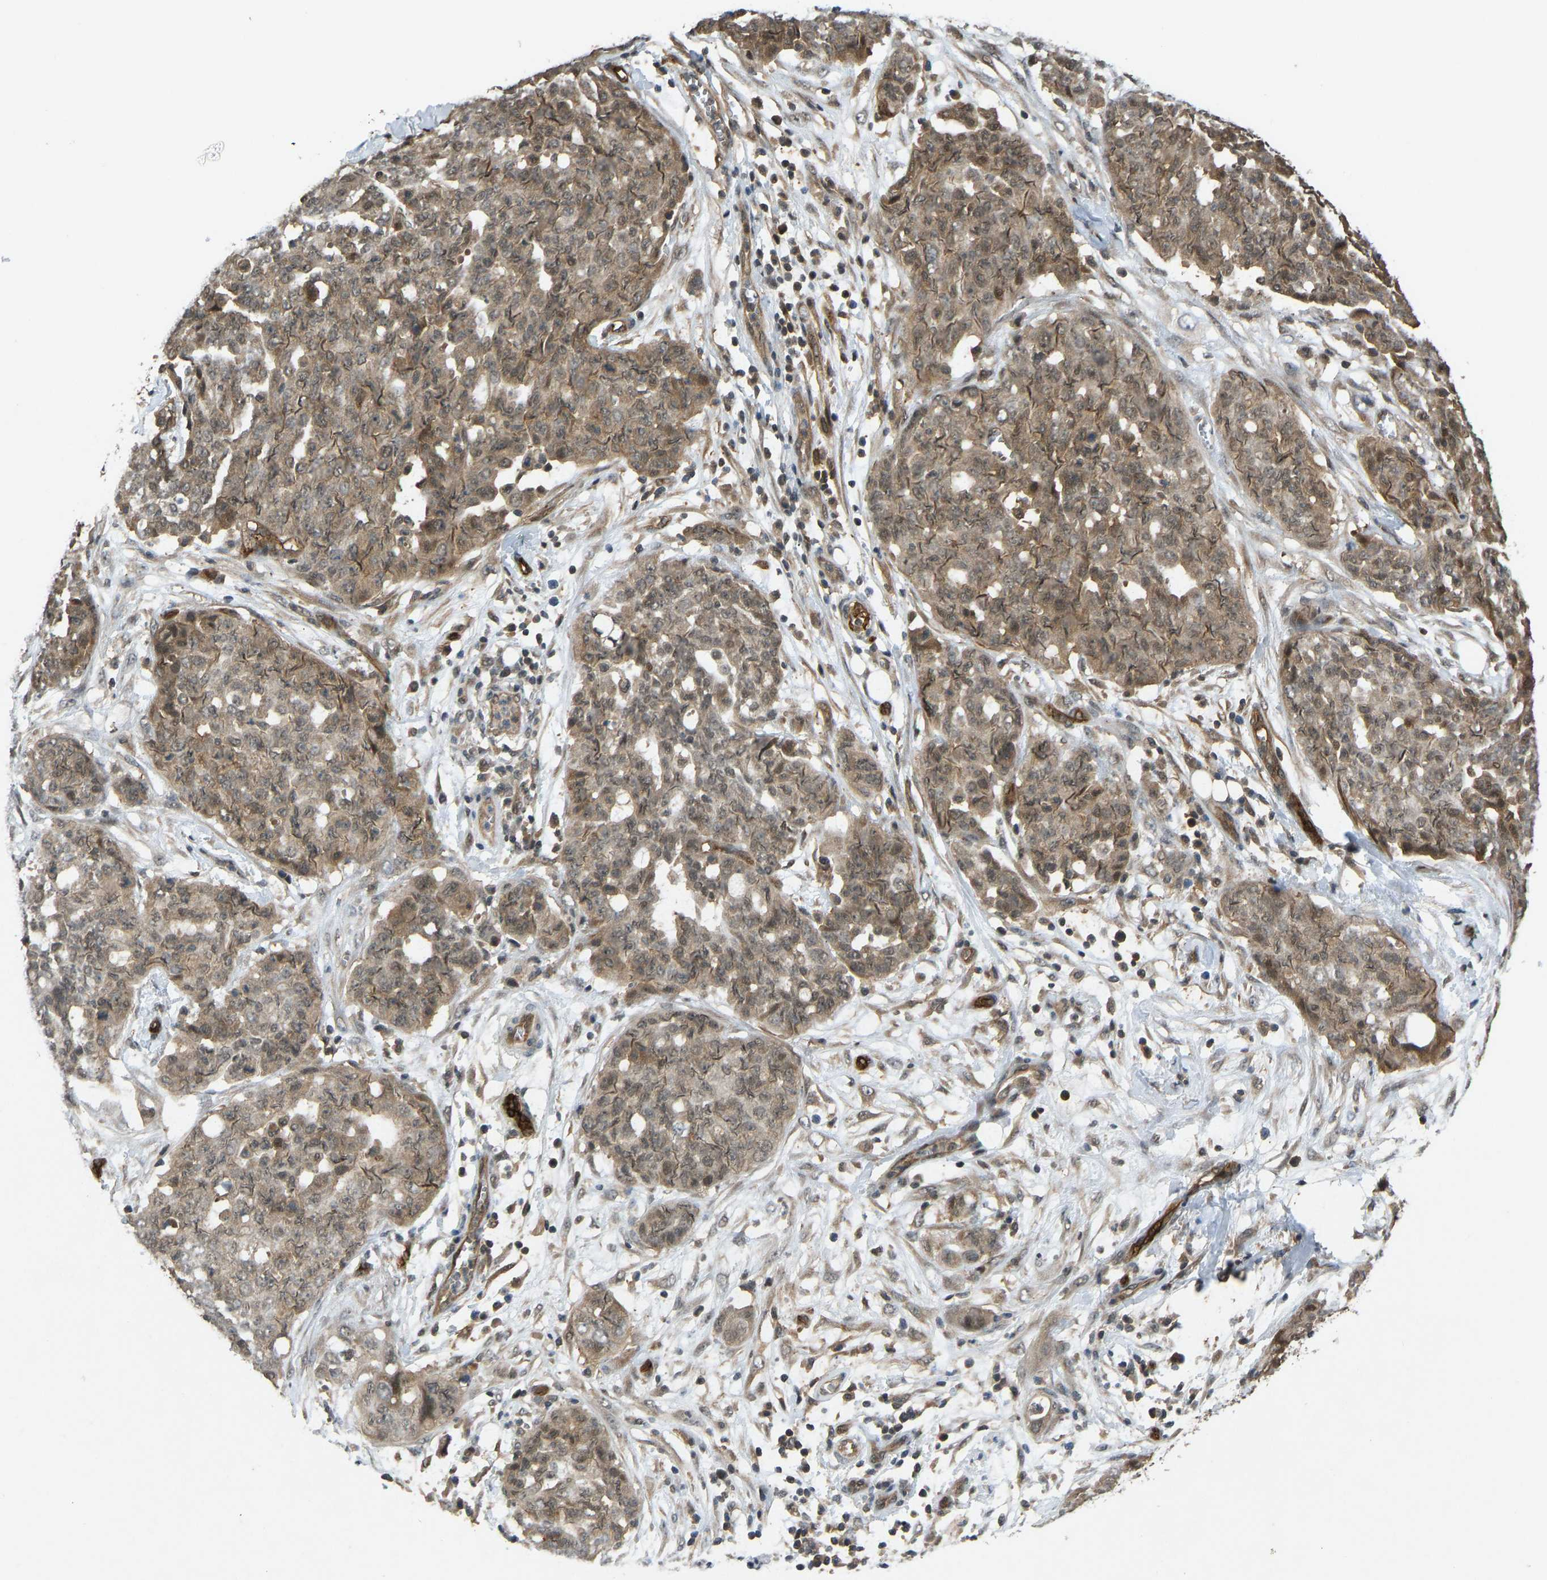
{"staining": {"intensity": "moderate", "quantity": ">75%", "location": "cytoplasmic/membranous,nuclear"}, "tissue": "ovarian cancer", "cell_type": "Tumor cells", "image_type": "cancer", "snomed": [{"axis": "morphology", "description": "Cystadenocarcinoma, serous, NOS"}, {"axis": "topography", "description": "Soft tissue"}, {"axis": "topography", "description": "Ovary"}], "caption": "Protein expression analysis of ovarian serous cystadenocarcinoma demonstrates moderate cytoplasmic/membranous and nuclear expression in about >75% of tumor cells.", "gene": "CCT8", "patient": {"sex": "female", "age": 57}}